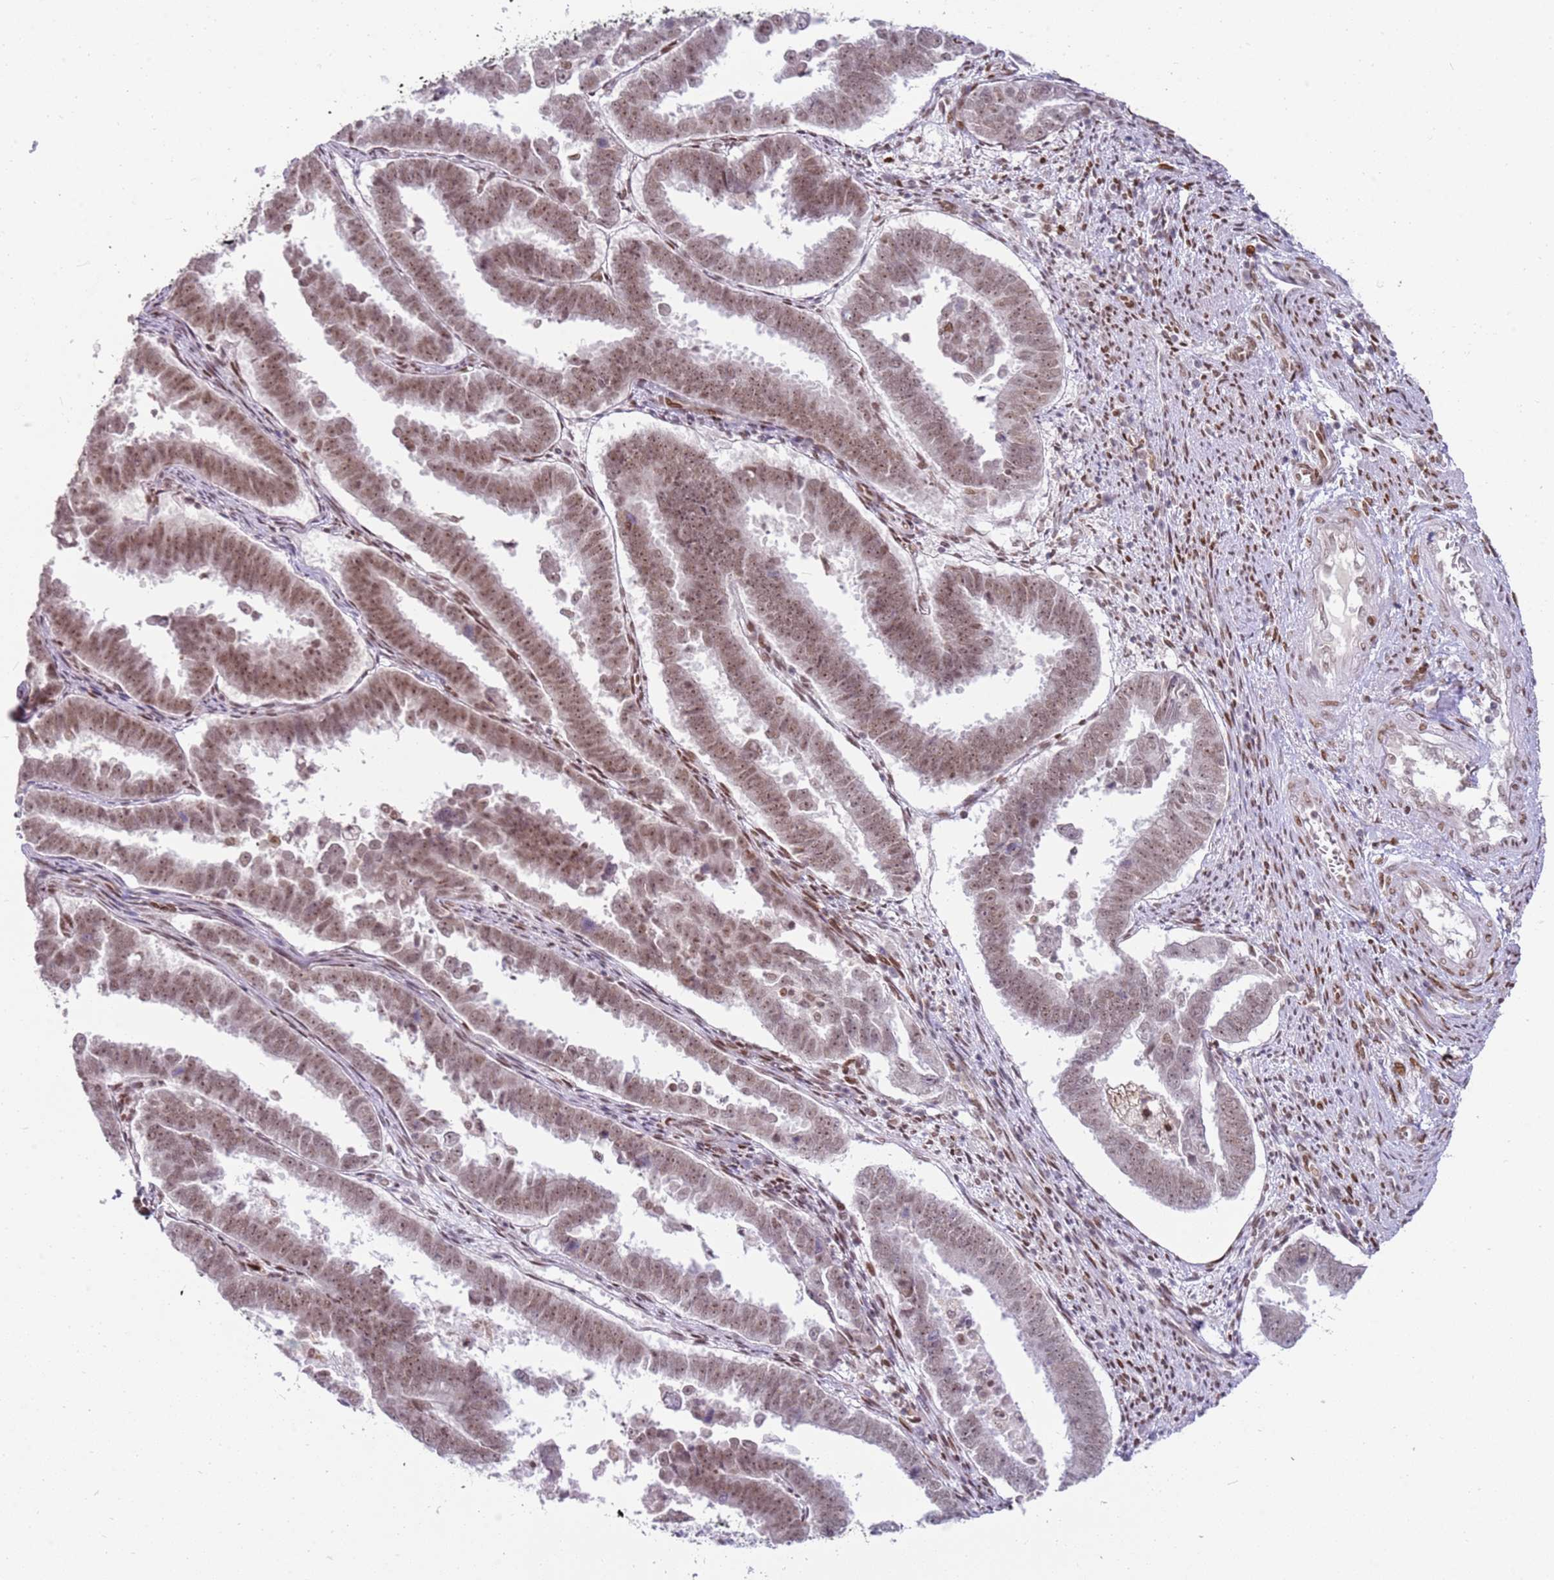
{"staining": {"intensity": "moderate", "quantity": ">75%", "location": "nuclear"}, "tissue": "endometrial cancer", "cell_type": "Tumor cells", "image_type": "cancer", "snomed": [{"axis": "morphology", "description": "Adenocarcinoma, NOS"}, {"axis": "topography", "description": "Endometrium"}], "caption": "Endometrial adenocarcinoma was stained to show a protein in brown. There is medium levels of moderate nuclear positivity in approximately >75% of tumor cells.", "gene": "PHC2", "patient": {"sex": "female", "age": 75}}